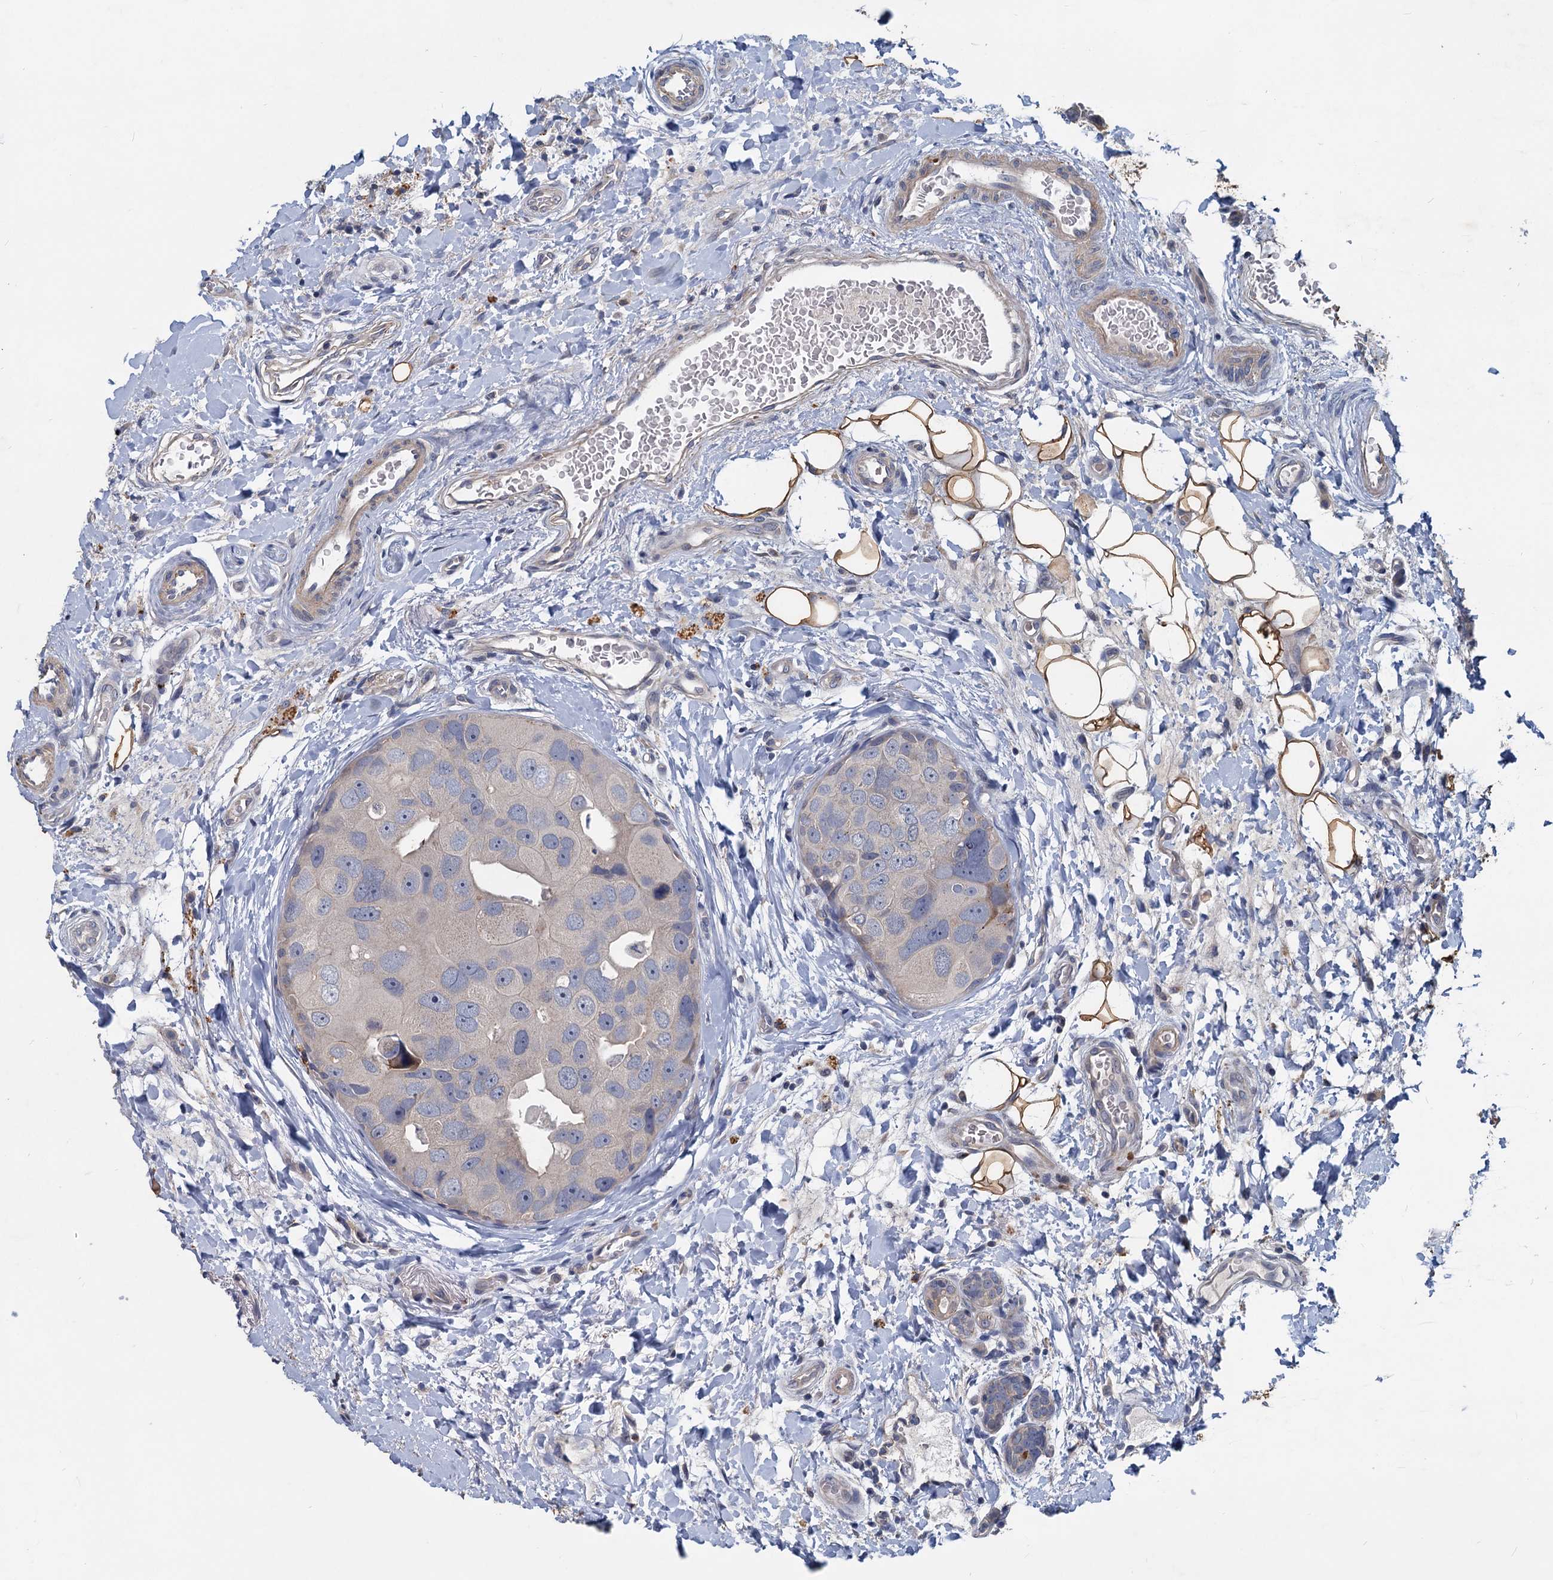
{"staining": {"intensity": "negative", "quantity": "none", "location": "none"}, "tissue": "breast cancer", "cell_type": "Tumor cells", "image_type": "cancer", "snomed": [{"axis": "morphology", "description": "Normal tissue, NOS"}, {"axis": "morphology", "description": "Duct carcinoma"}, {"axis": "topography", "description": "Breast"}], "caption": "High magnification brightfield microscopy of breast cancer stained with DAB (brown) and counterstained with hematoxylin (blue): tumor cells show no significant expression.", "gene": "SLC2A7", "patient": {"sex": "female", "age": 62}}